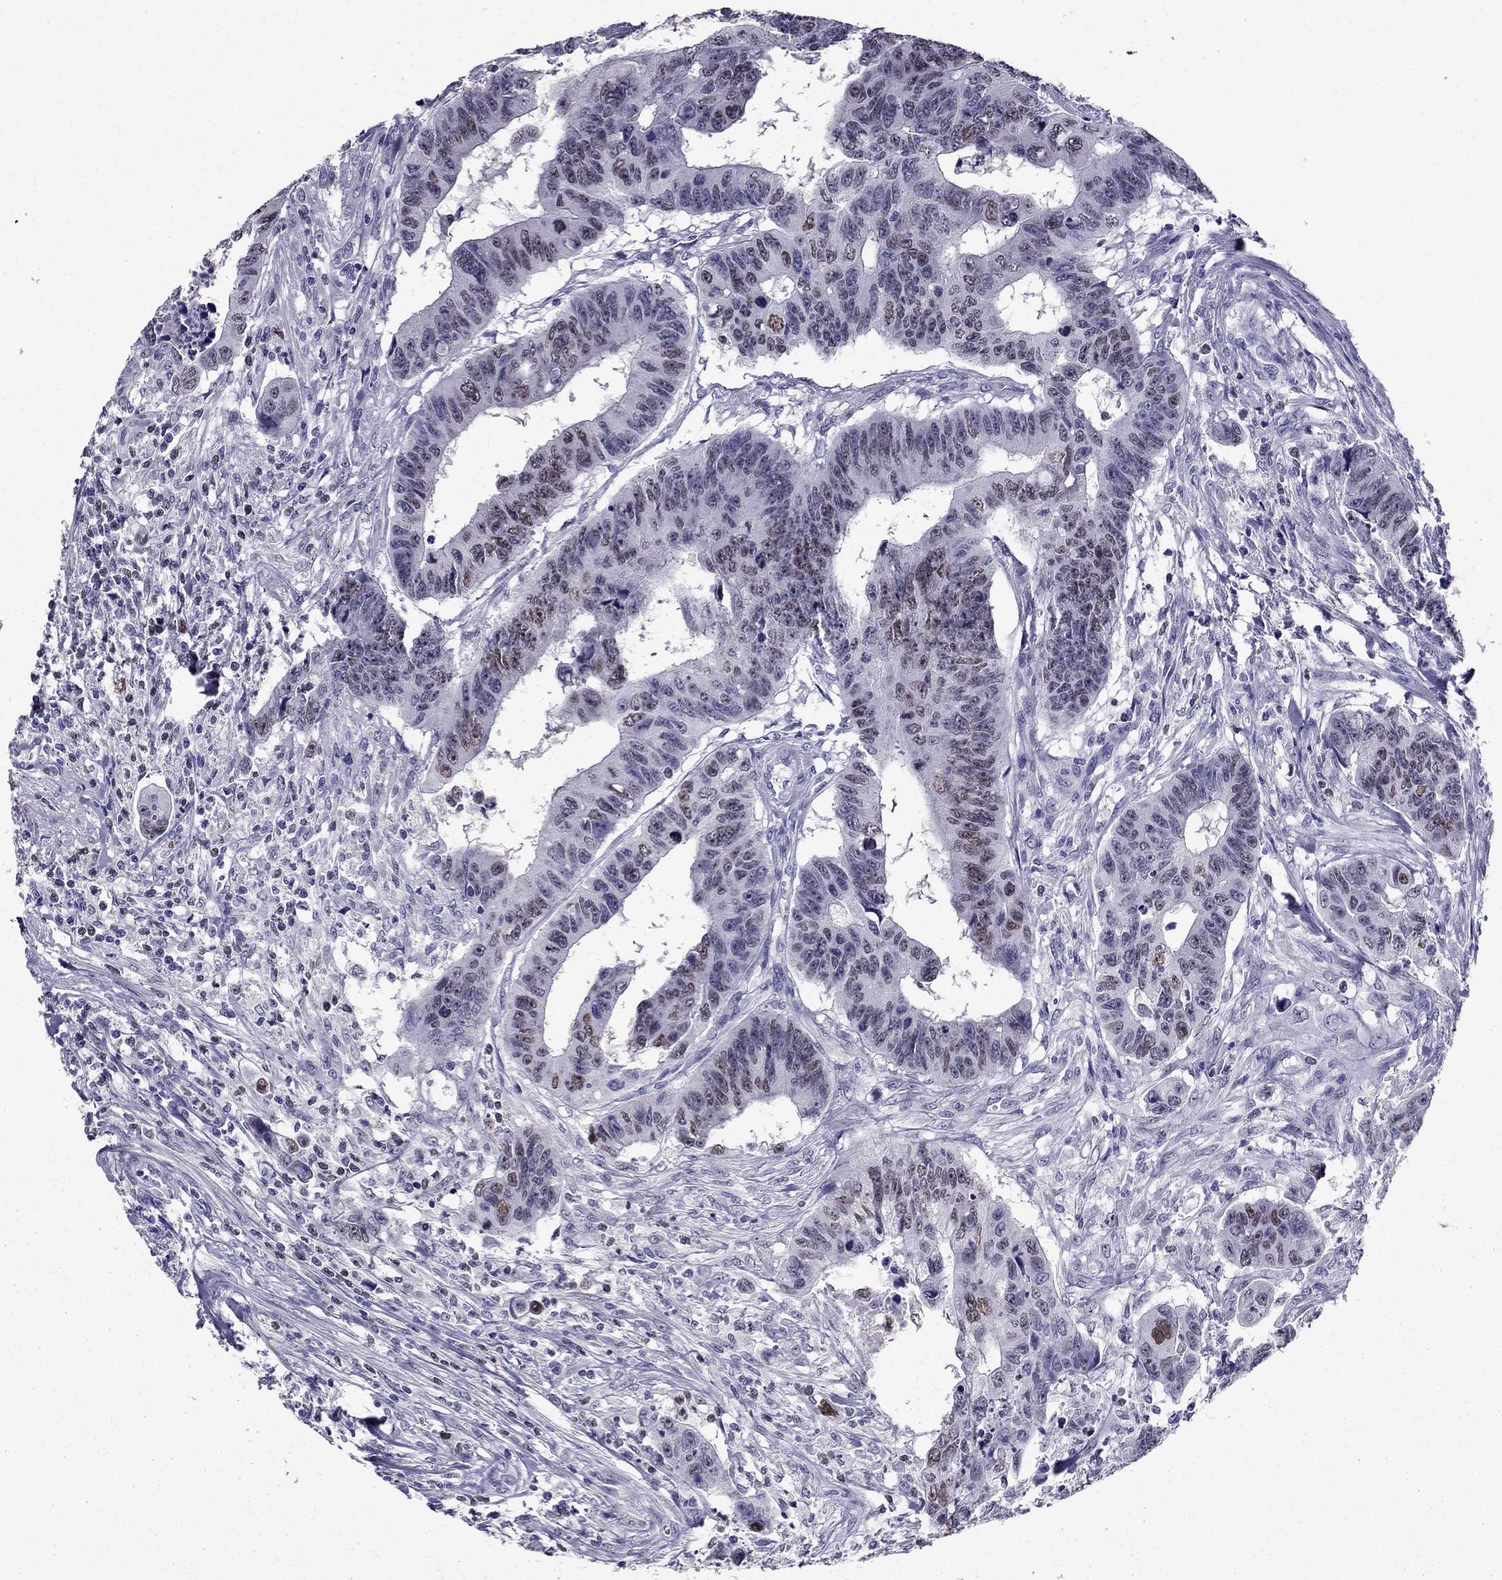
{"staining": {"intensity": "moderate", "quantity": "<25%", "location": "nuclear"}, "tissue": "colorectal cancer", "cell_type": "Tumor cells", "image_type": "cancer", "snomed": [{"axis": "morphology", "description": "Adenocarcinoma, NOS"}, {"axis": "topography", "description": "Rectum"}], "caption": "A micrograph of colorectal adenocarcinoma stained for a protein exhibits moderate nuclear brown staining in tumor cells. (IHC, brightfield microscopy, high magnification).", "gene": "ARID3A", "patient": {"sex": "female", "age": 85}}